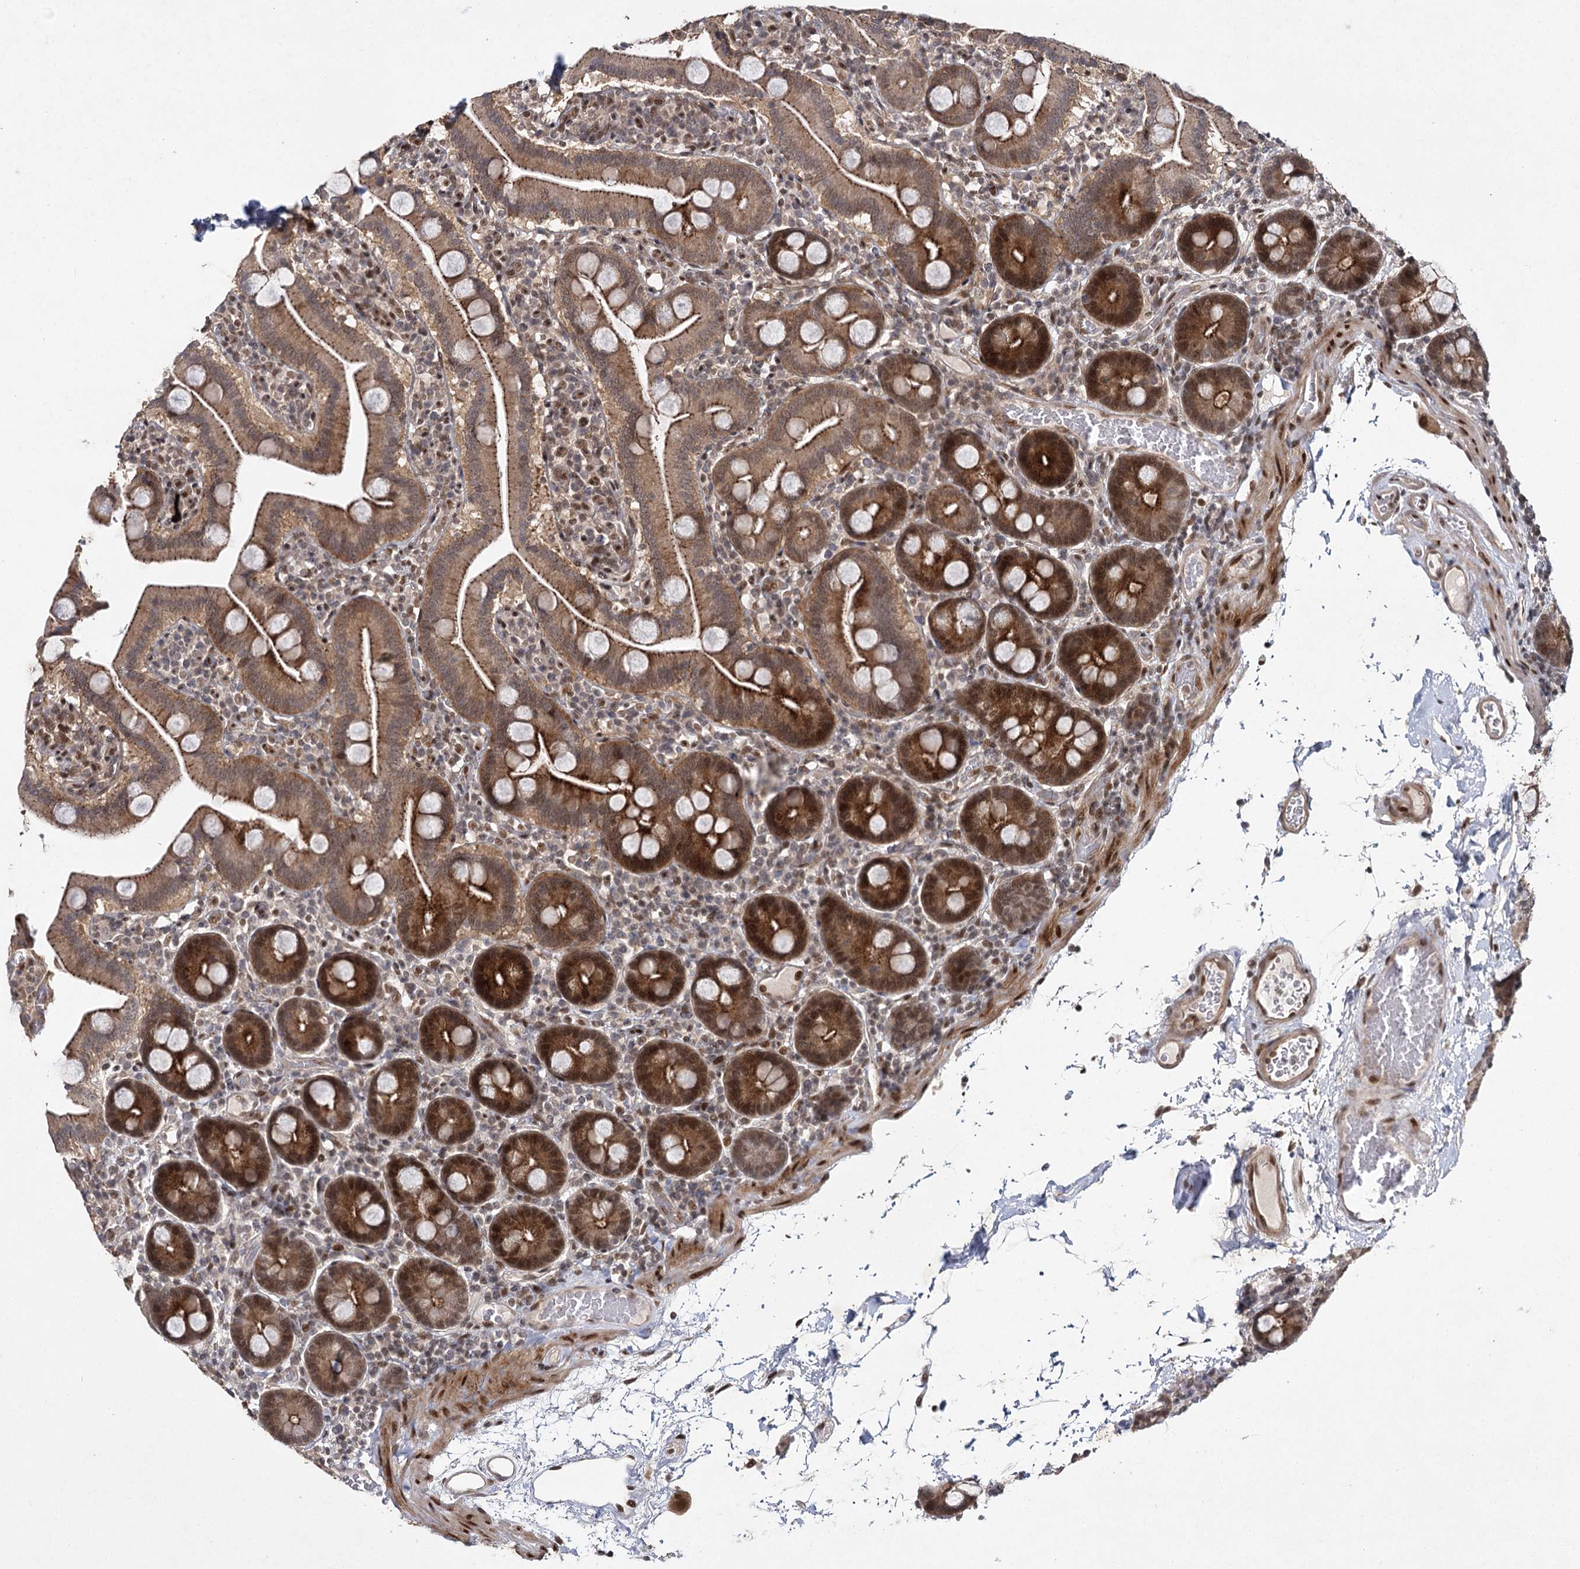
{"staining": {"intensity": "strong", "quantity": "25%-75%", "location": "cytoplasmic/membranous,nuclear"}, "tissue": "duodenum", "cell_type": "Glandular cells", "image_type": "normal", "snomed": [{"axis": "morphology", "description": "Normal tissue, NOS"}, {"axis": "topography", "description": "Duodenum"}], "caption": "The immunohistochemical stain highlights strong cytoplasmic/membranous,nuclear positivity in glandular cells of unremarkable duodenum.", "gene": "DCUN1D4", "patient": {"sex": "male", "age": 55}}